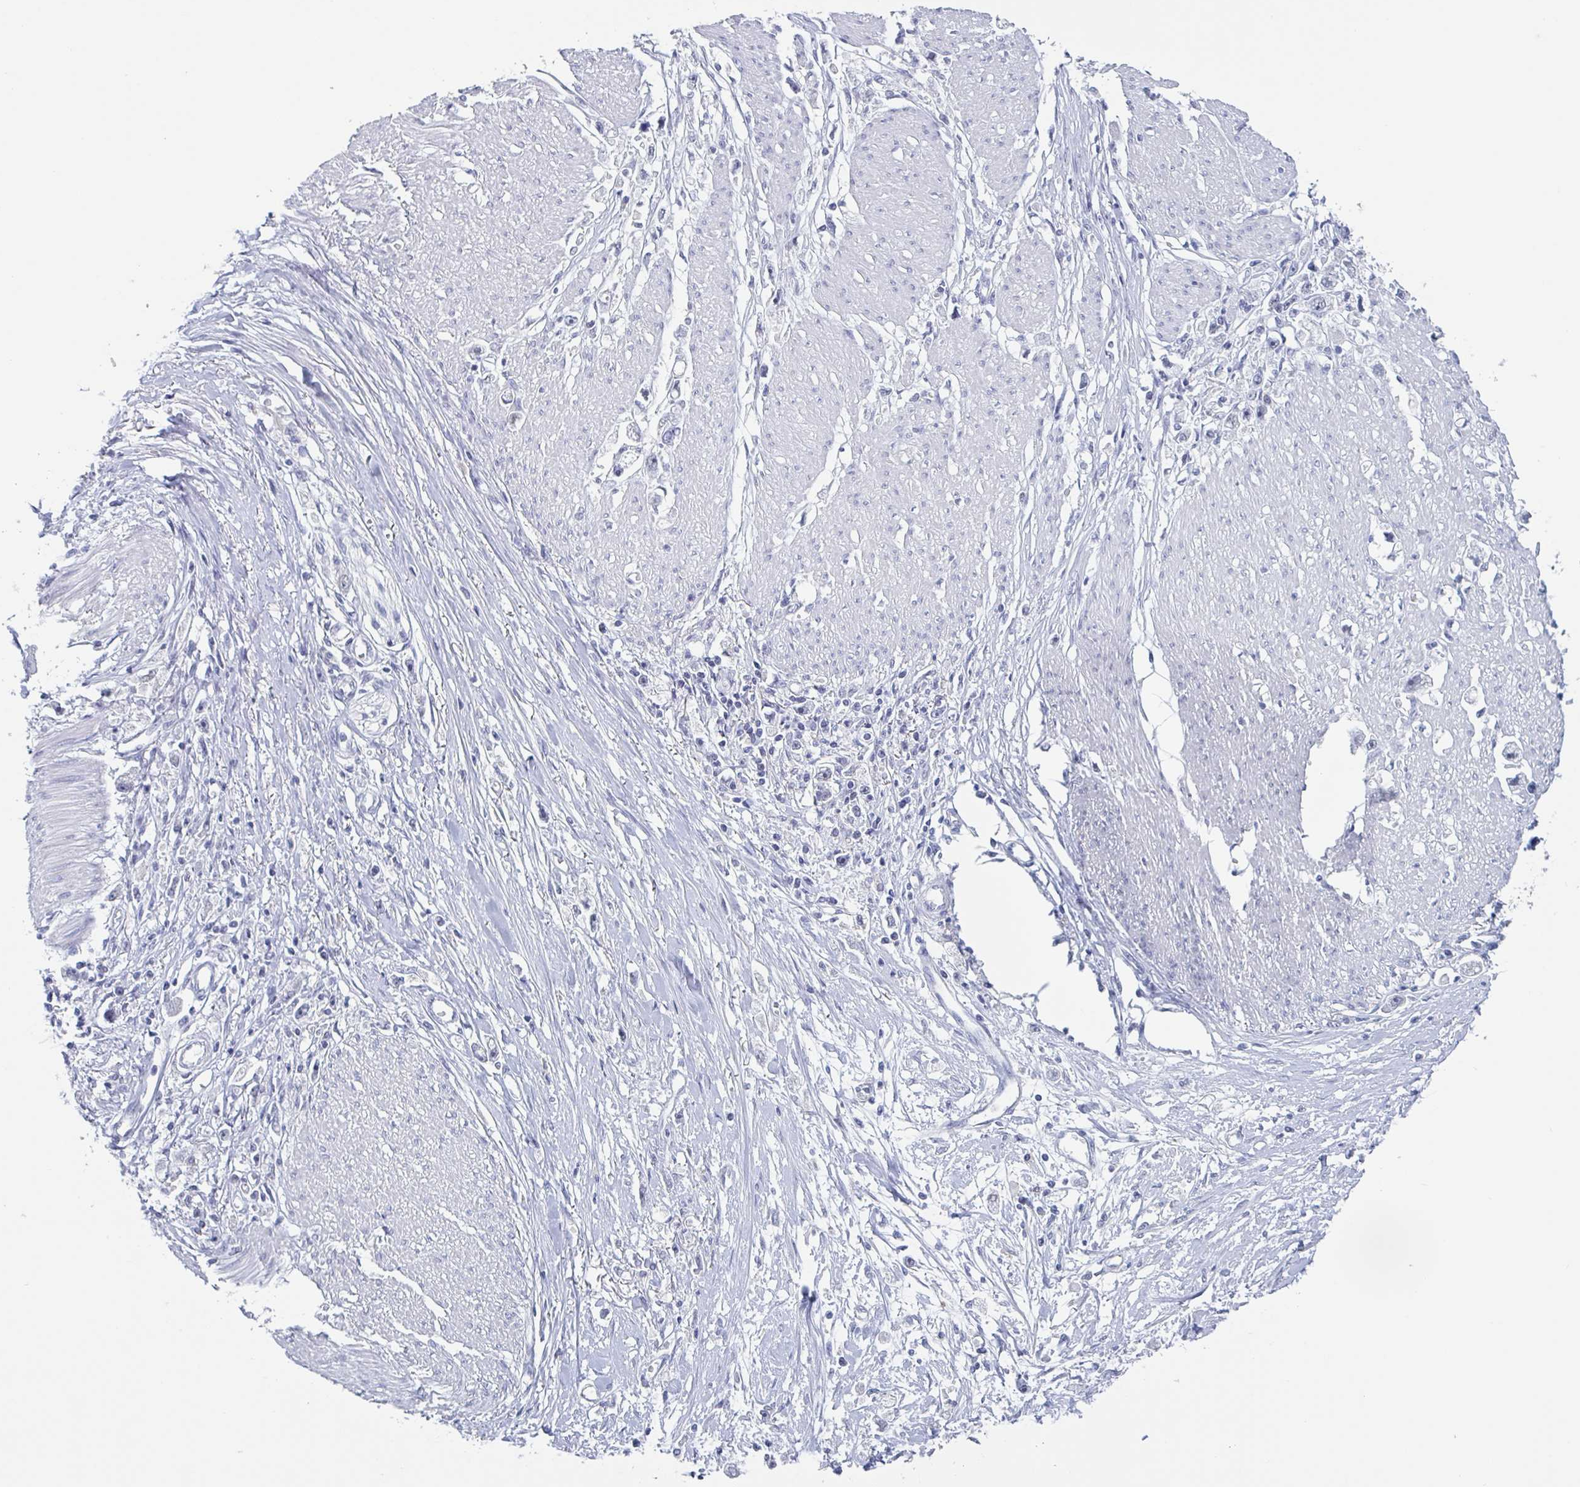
{"staining": {"intensity": "negative", "quantity": "none", "location": "none"}, "tissue": "stomach cancer", "cell_type": "Tumor cells", "image_type": "cancer", "snomed": [{"axis": "morphology", "description": "Adenocarcinoma, NOS"}, {"axis": "topography", "description": "Stomach"}], "caption": "This is an IHC histopathology image of stomach cancer. There is no staining in tumor cells.", "gene": "KDM4D", "patient": {"sex": "female", "age": 59}}